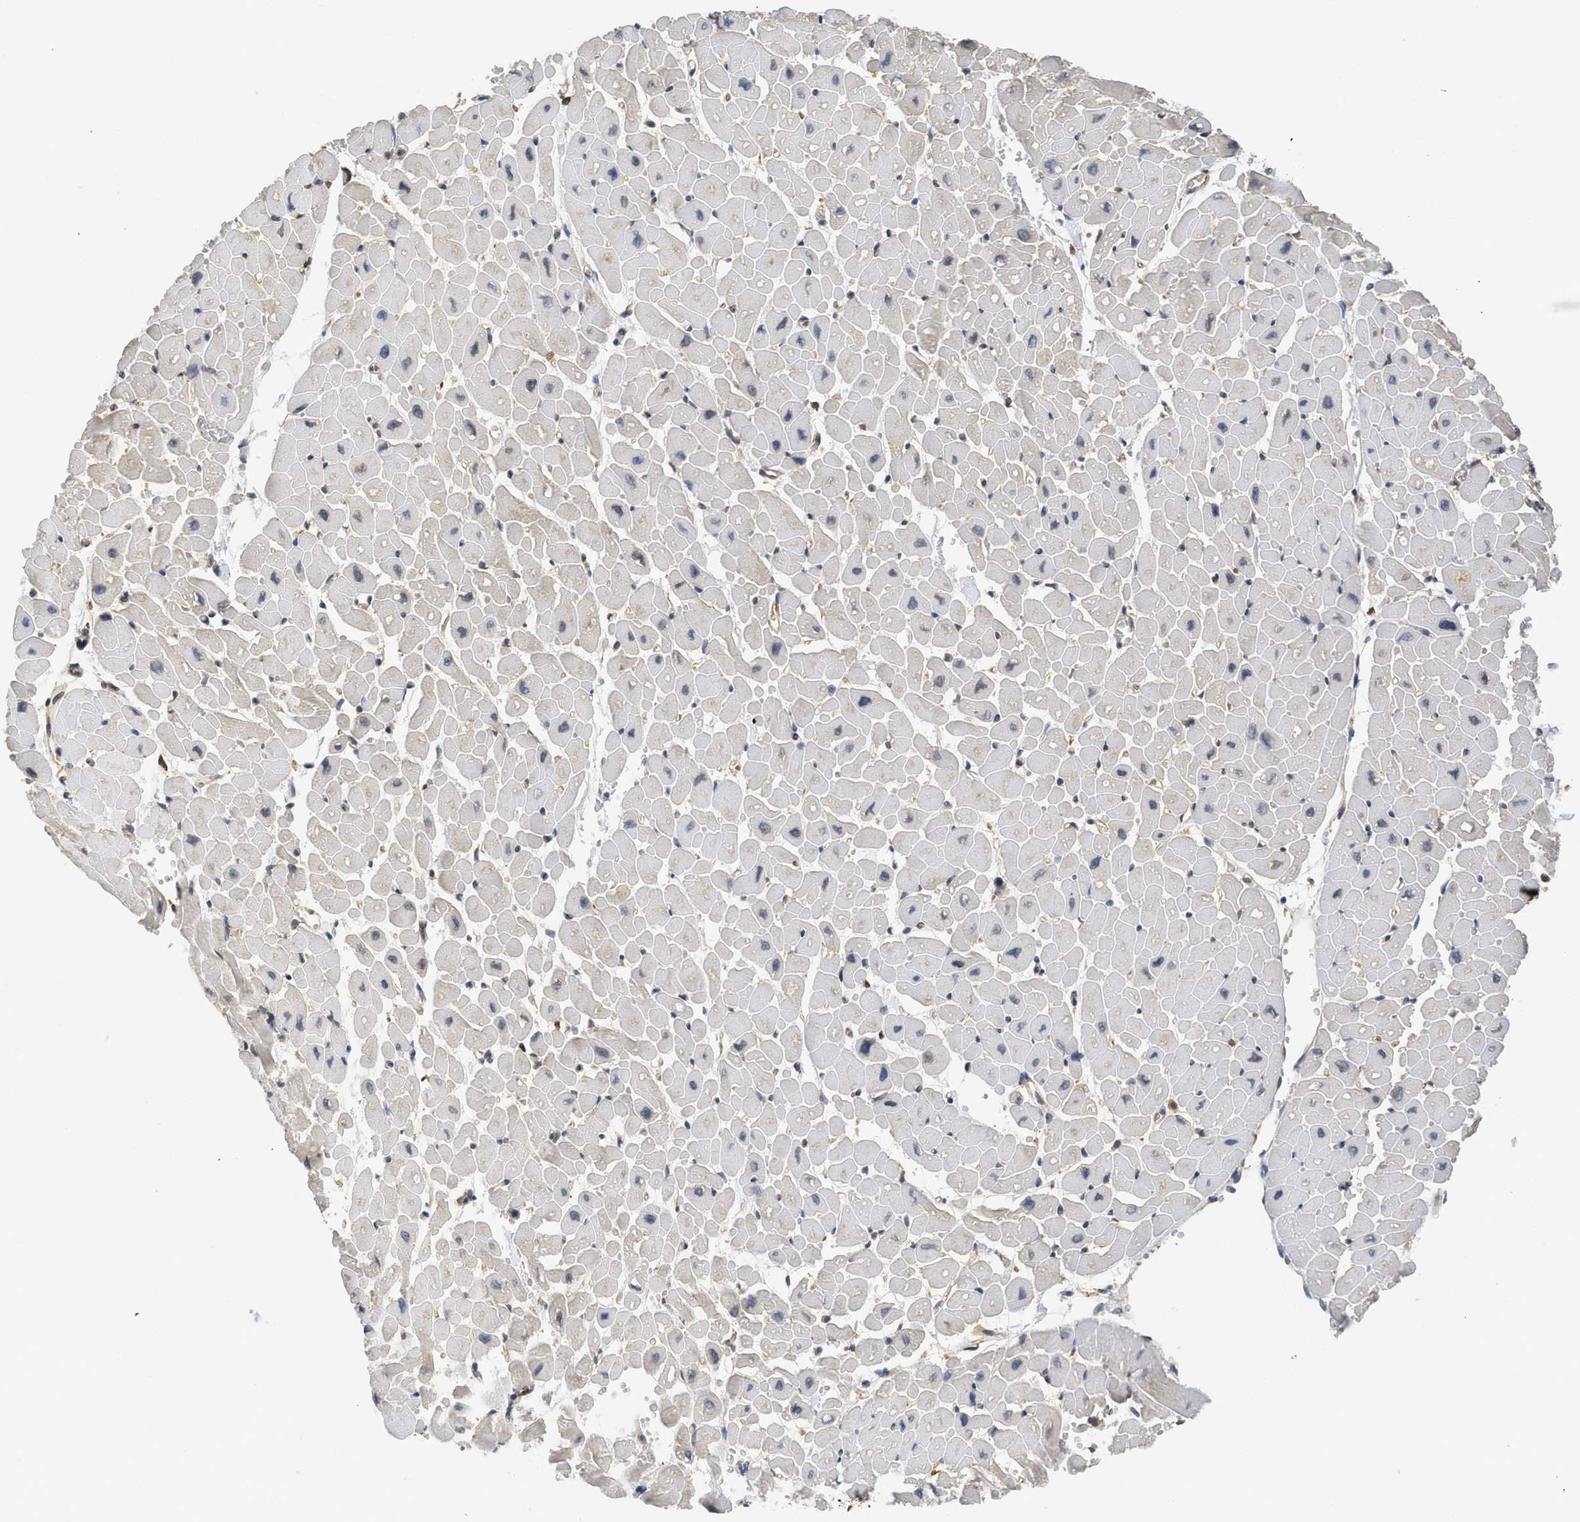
{"staining": {"intensity": "negative", "quantity": "none", "location": "none"}, "tissue": "heart muscle", "cell_type": "Cardiomyocytes", "image_type": "normal", "snomed": [{"axis": "morphology", "description": "Normal tissue, NOS"}, {"axis": "topography", "description": "Heart"}], "caption": "Heart muscle was stained to show a protein in brown. There is no significant expression in cardiomyocytes. The staining is performed using DAB (3,3'-diaminobenzidine) brown chromogen with nuclei counter-stained in using hematoxylin.", "gene": "BCAP31", "patient": {"sex": "male", "age": 45}}